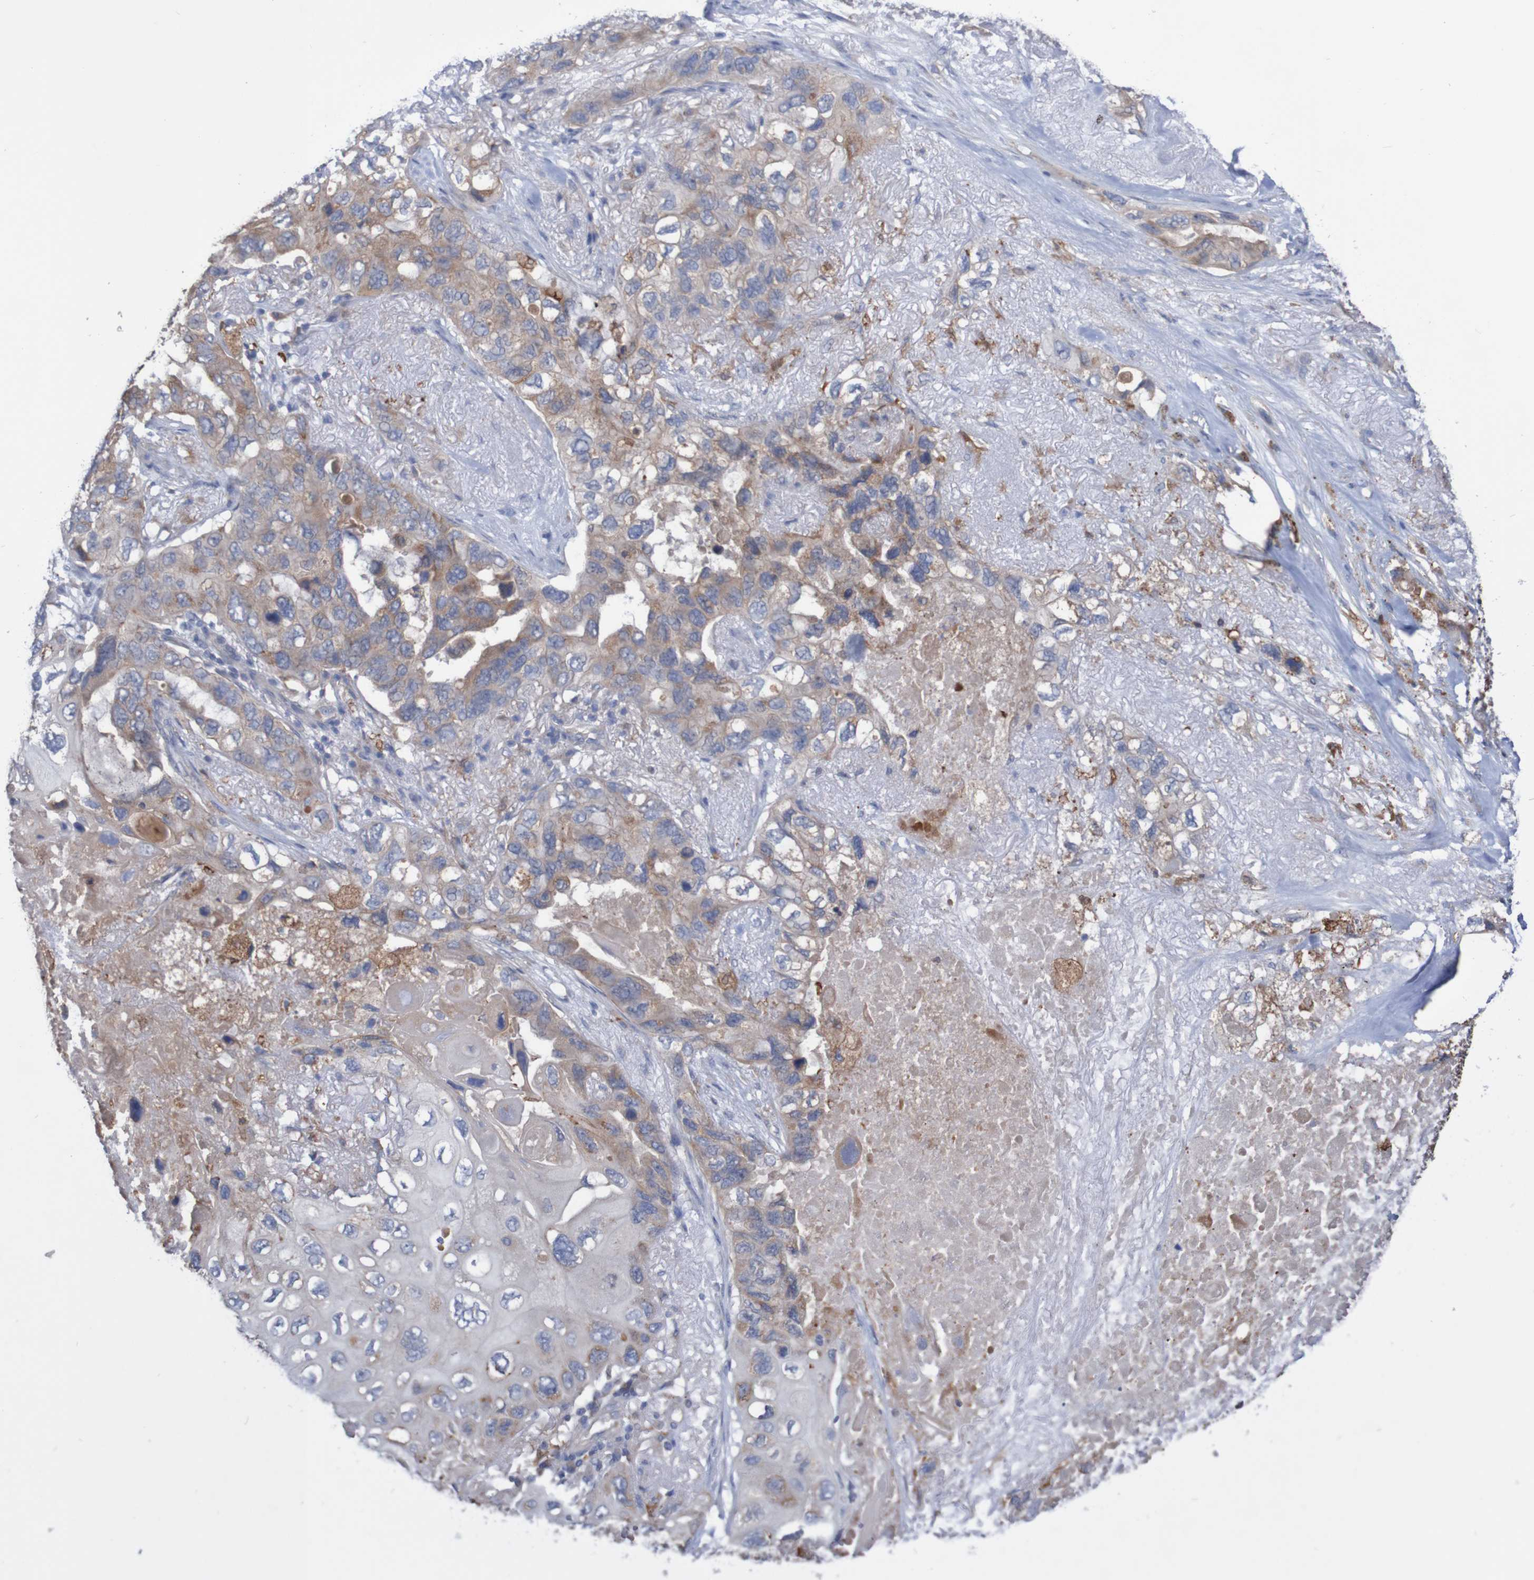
{"staining": {"intensity": "moderate", "quantity": "25%-75%", "location": "cytoplasmic/membranous"}, "tissue": "lung cancer", "cell_type": "Tumor cells", "image_type": "cancer", "snomed": [{"axis": "morphology", "description": "Squamous cell carcinoma, NOS"}, {"axis": "topography", "description": "Lung"}], "caption": "An IHC image of neoplastic tissue is shown. Protein staining in brown labels moderate cytoplasmic/membranous positivity in squamous cell carcinoma (lung) within tumor cells. The protein of interest is stained brown, and the nuclei are stained in blue (DAB IHC with brightfield microscopy, high magnification).", "gene": "PHYH", "patient": {"sex": "female", "age": 73}}